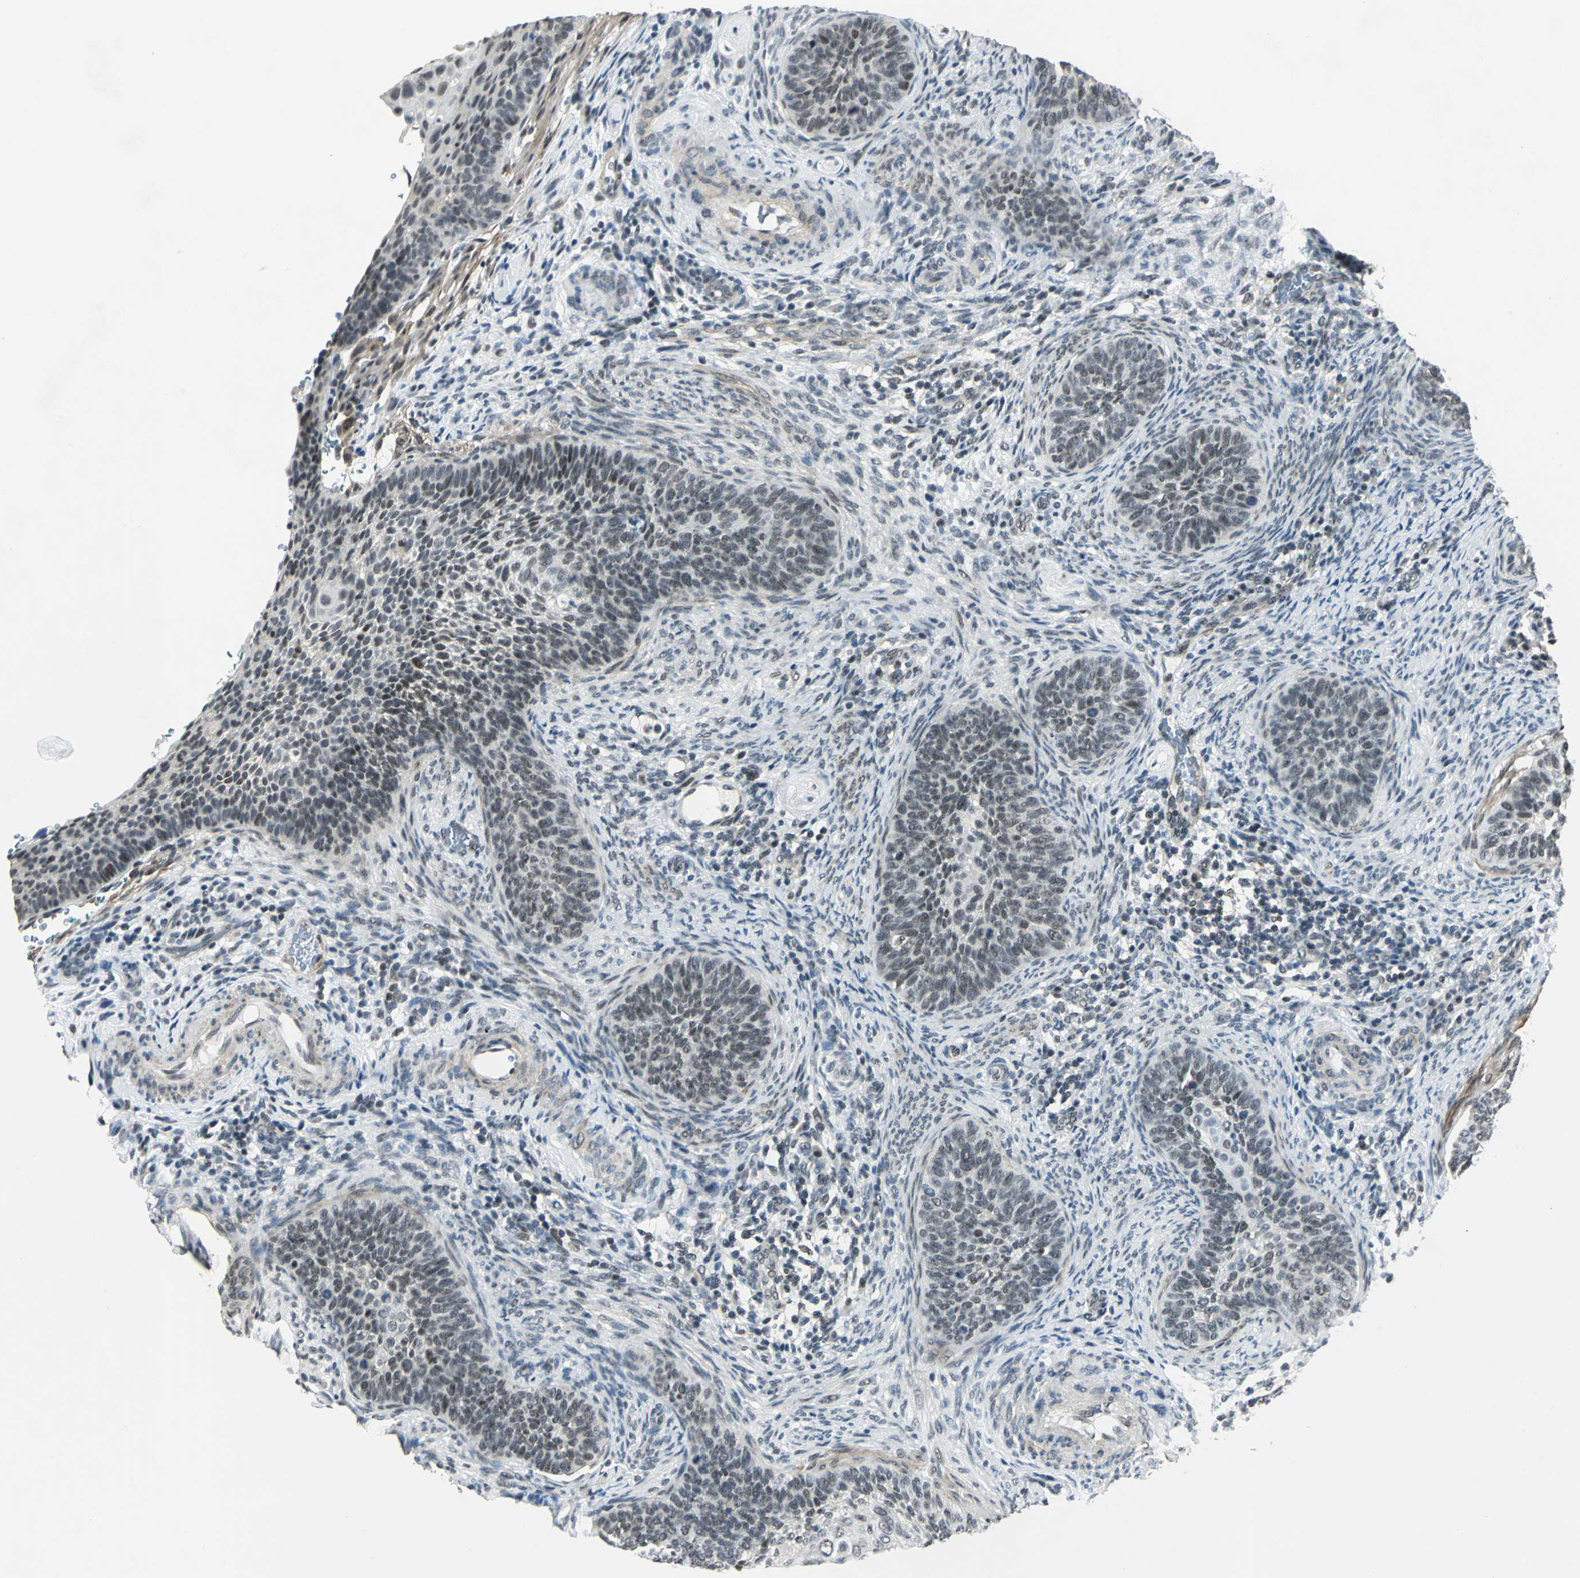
{"staining": {"intensity": "weak", "quantity": "<25%", "location": "nuclear"}, "tissue": "cervical cancer", "cell_type": "Tumor cells", "image_type": "cancer", "snomed": [{"axis": "morphology", "description": "Squamous cell carcinoma, NOS"}, {"axis": "topography", "description": "Cervix"}], "caption": "Immunohistochemistry histopathology image of neoplastic tissue: cervical cancer stained with DAB (3,3'-diaminobenzidine) exhibits no significant protein positivity in tumor cells.", "gene": "MTA1", "patient": {"sex": "female", "age": 33}}